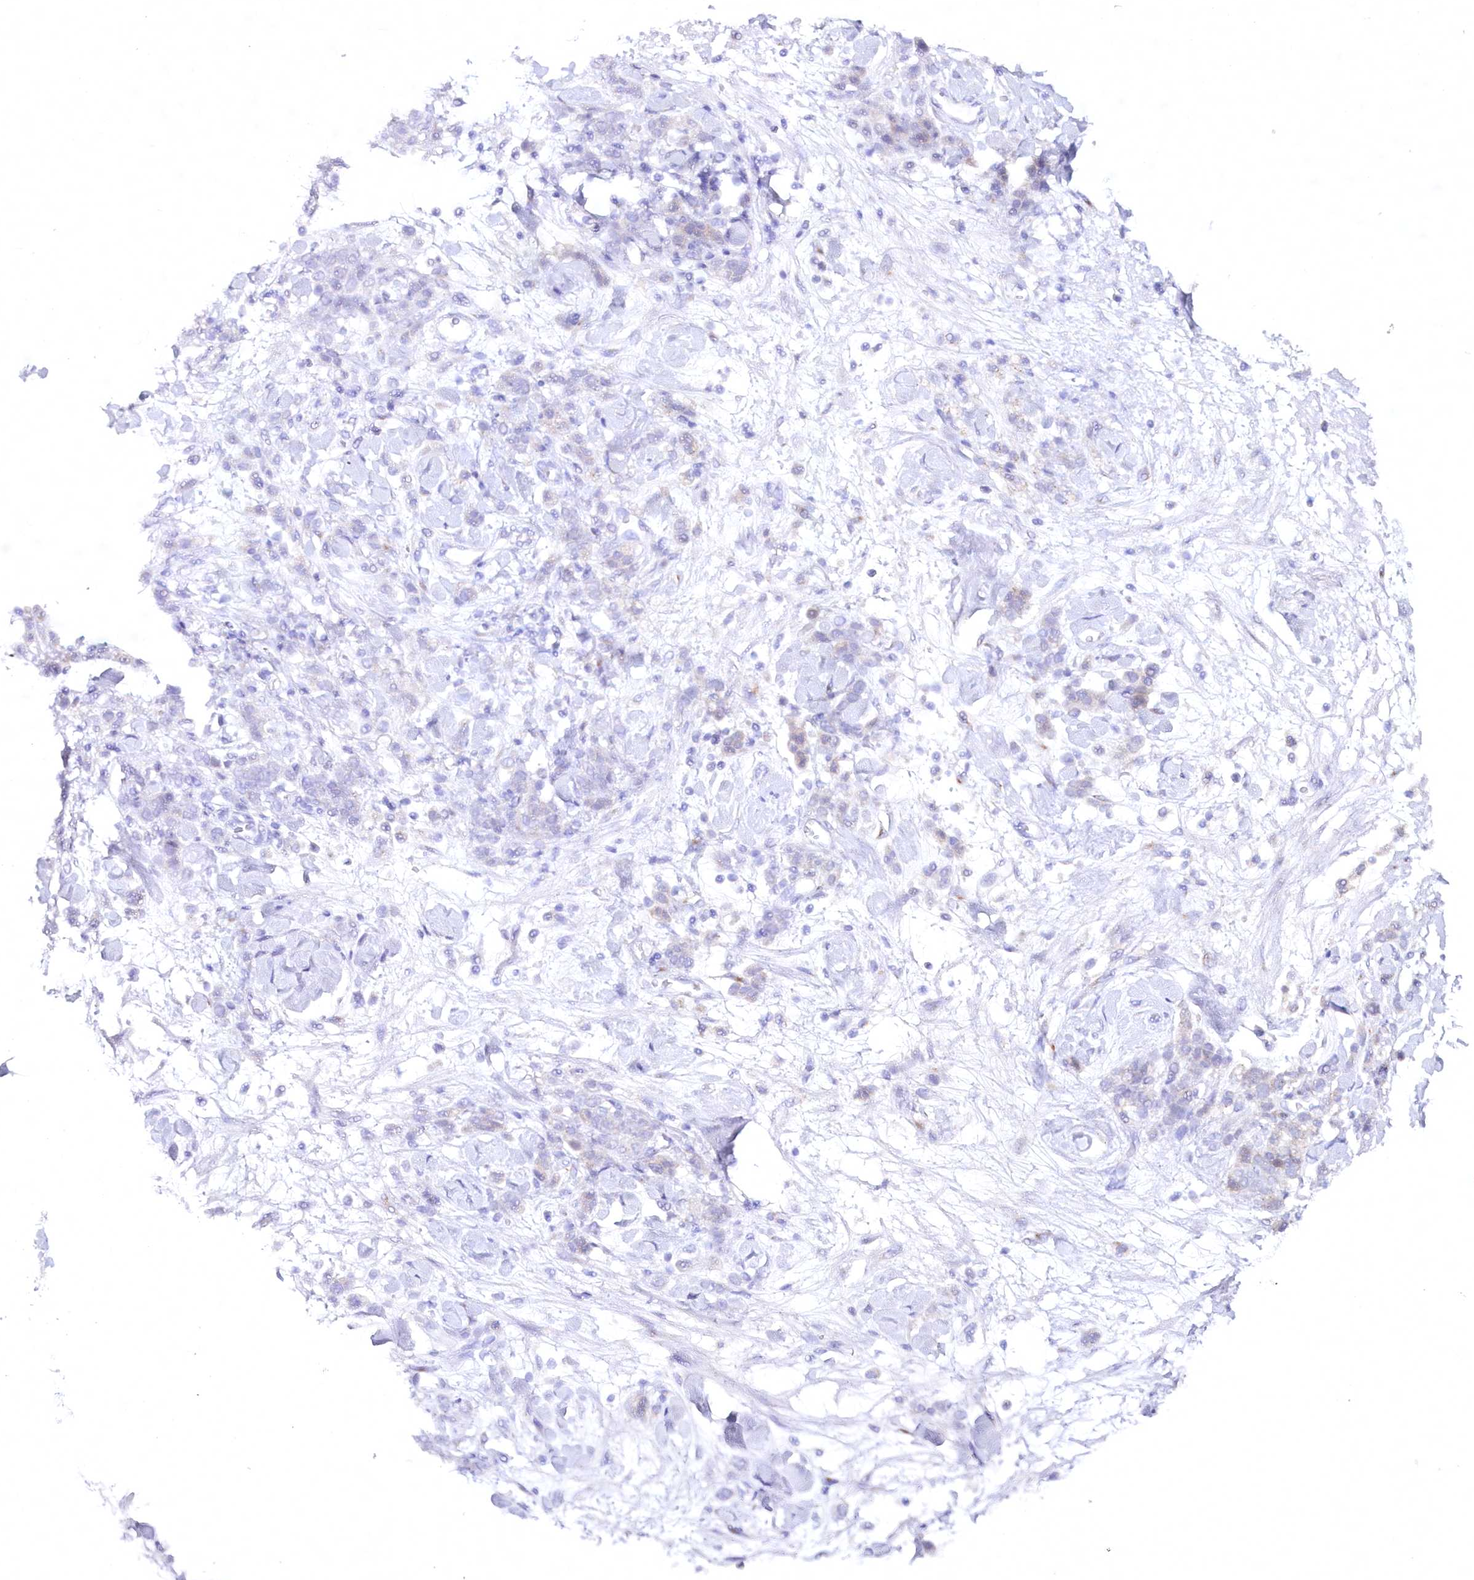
{"staining": {"intensity": "weak", "quantity": "<25%", "location": "cytoplasmic/membranous"}, "tissue": "stomach cancer", "cell_type": "Tumor cells", "image_type": "cancer", "snomed": [{"axis": "morphology", "description": "Normal tissue, NOS"}, {"axis": "morphology", "description": "Adenocarcinoma, NOS"}, {"axis": "topography", "description": "Stomach"}], "caption": "Immunohistochemistry (IHC) micrograph of neoplastic tissue: stomach adenocarcinoma stained with DAB (3,3'-diaminobenzidine) shows no significant protein positivity in tumor cells.", "gene": "COPG1", "patient": {"sex": "male", "age": 82}}